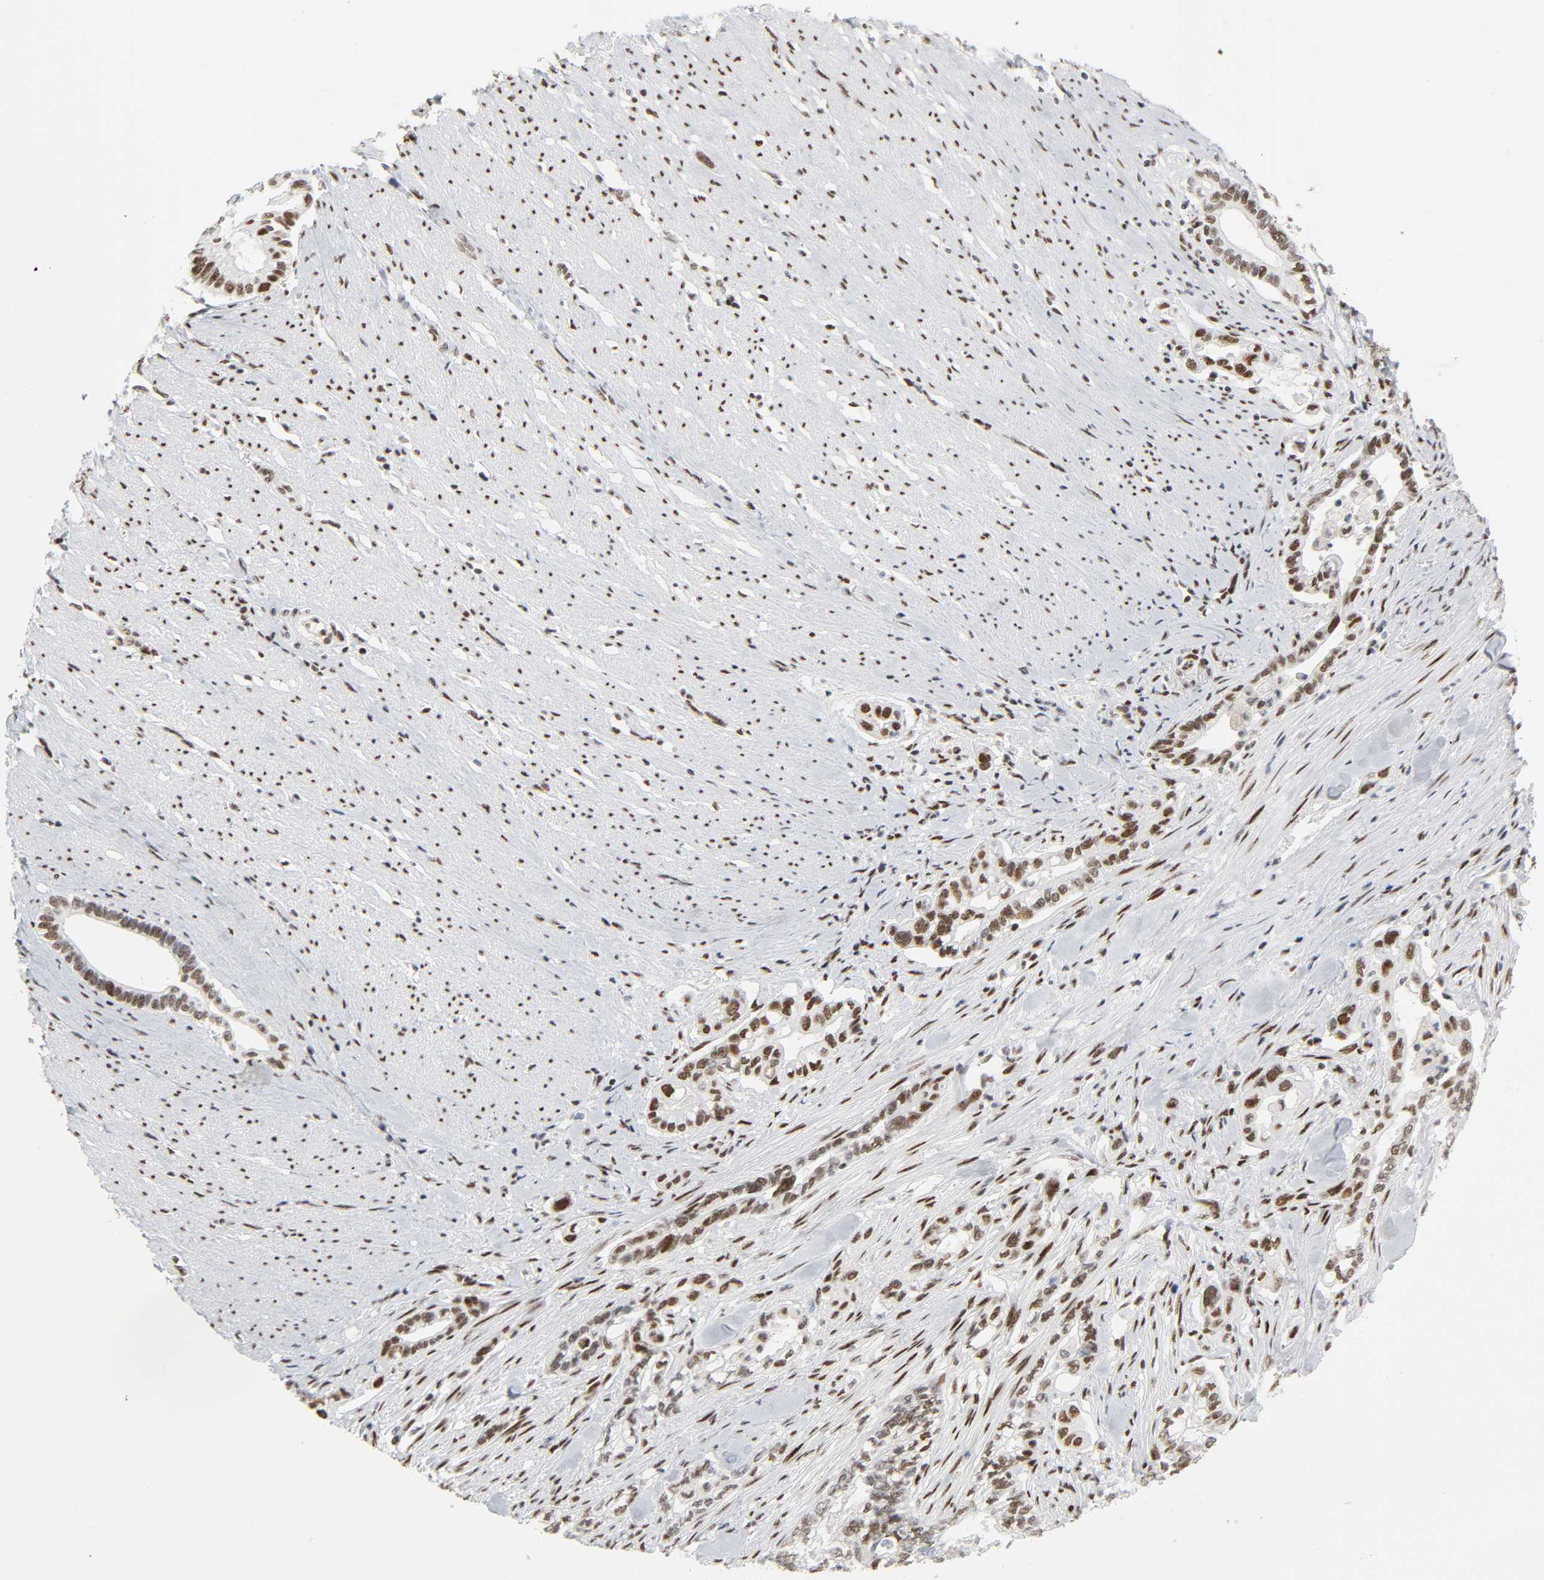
{"staining": {"intensity": "moderate", "quantity": ">75%", "location": "nuclear"}, "tissue": "pancreatic cancer", "cell_type": "Tumor cells", "image_type": "cancer", "snomed": [{"axis": "morphology", "description": "Normal tissue, NOS"}, {"axis": "topography", "description": "Pancreas"}], "caption": "There is medium levels of moderate nuclear expression in tumor cells of pancreatic cancer, as demonstrated by immunohistochemical staining (brown color).", "gene": "HSF1", "patient": {"sex": "male", "age": 42}}